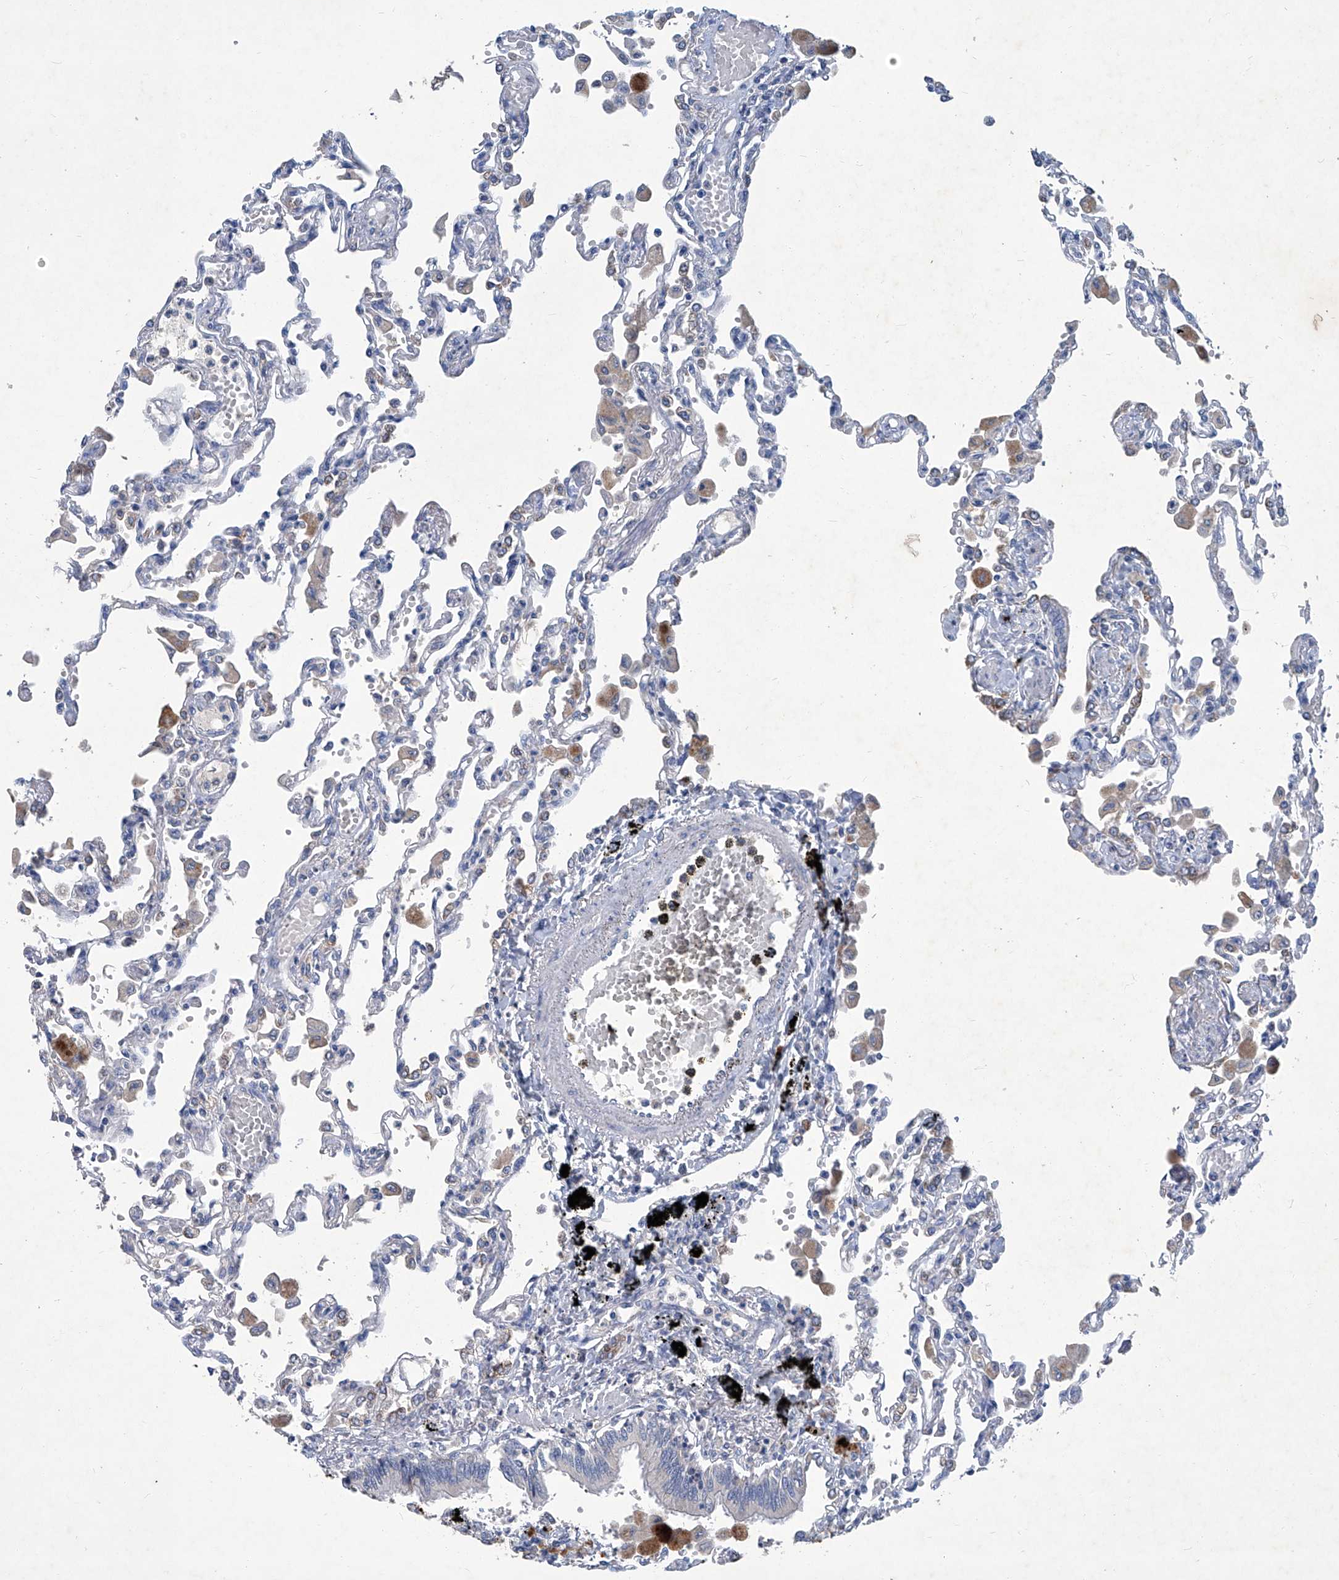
{"staining": {"intensity": "negative", "quantity": "none", "location": "none"}, "tissue": "lung", "cell_type": "Alveolar cells", "image_type": "normal", "snomed": [{"axis": "morphology", "description": "Normal tissue, NOS"}, {"axis": "topography", "description": "Bronchus"}, {"axis": "topography", "description": "Lung"}], "caption": "DAB immunohistochemical staining of unremarkable lung reveals no significant staining in alveolar cells. Nuclei are stained in blue.", "gene": "MTARC1", "patient": {"sex": "female", "age": 49}}